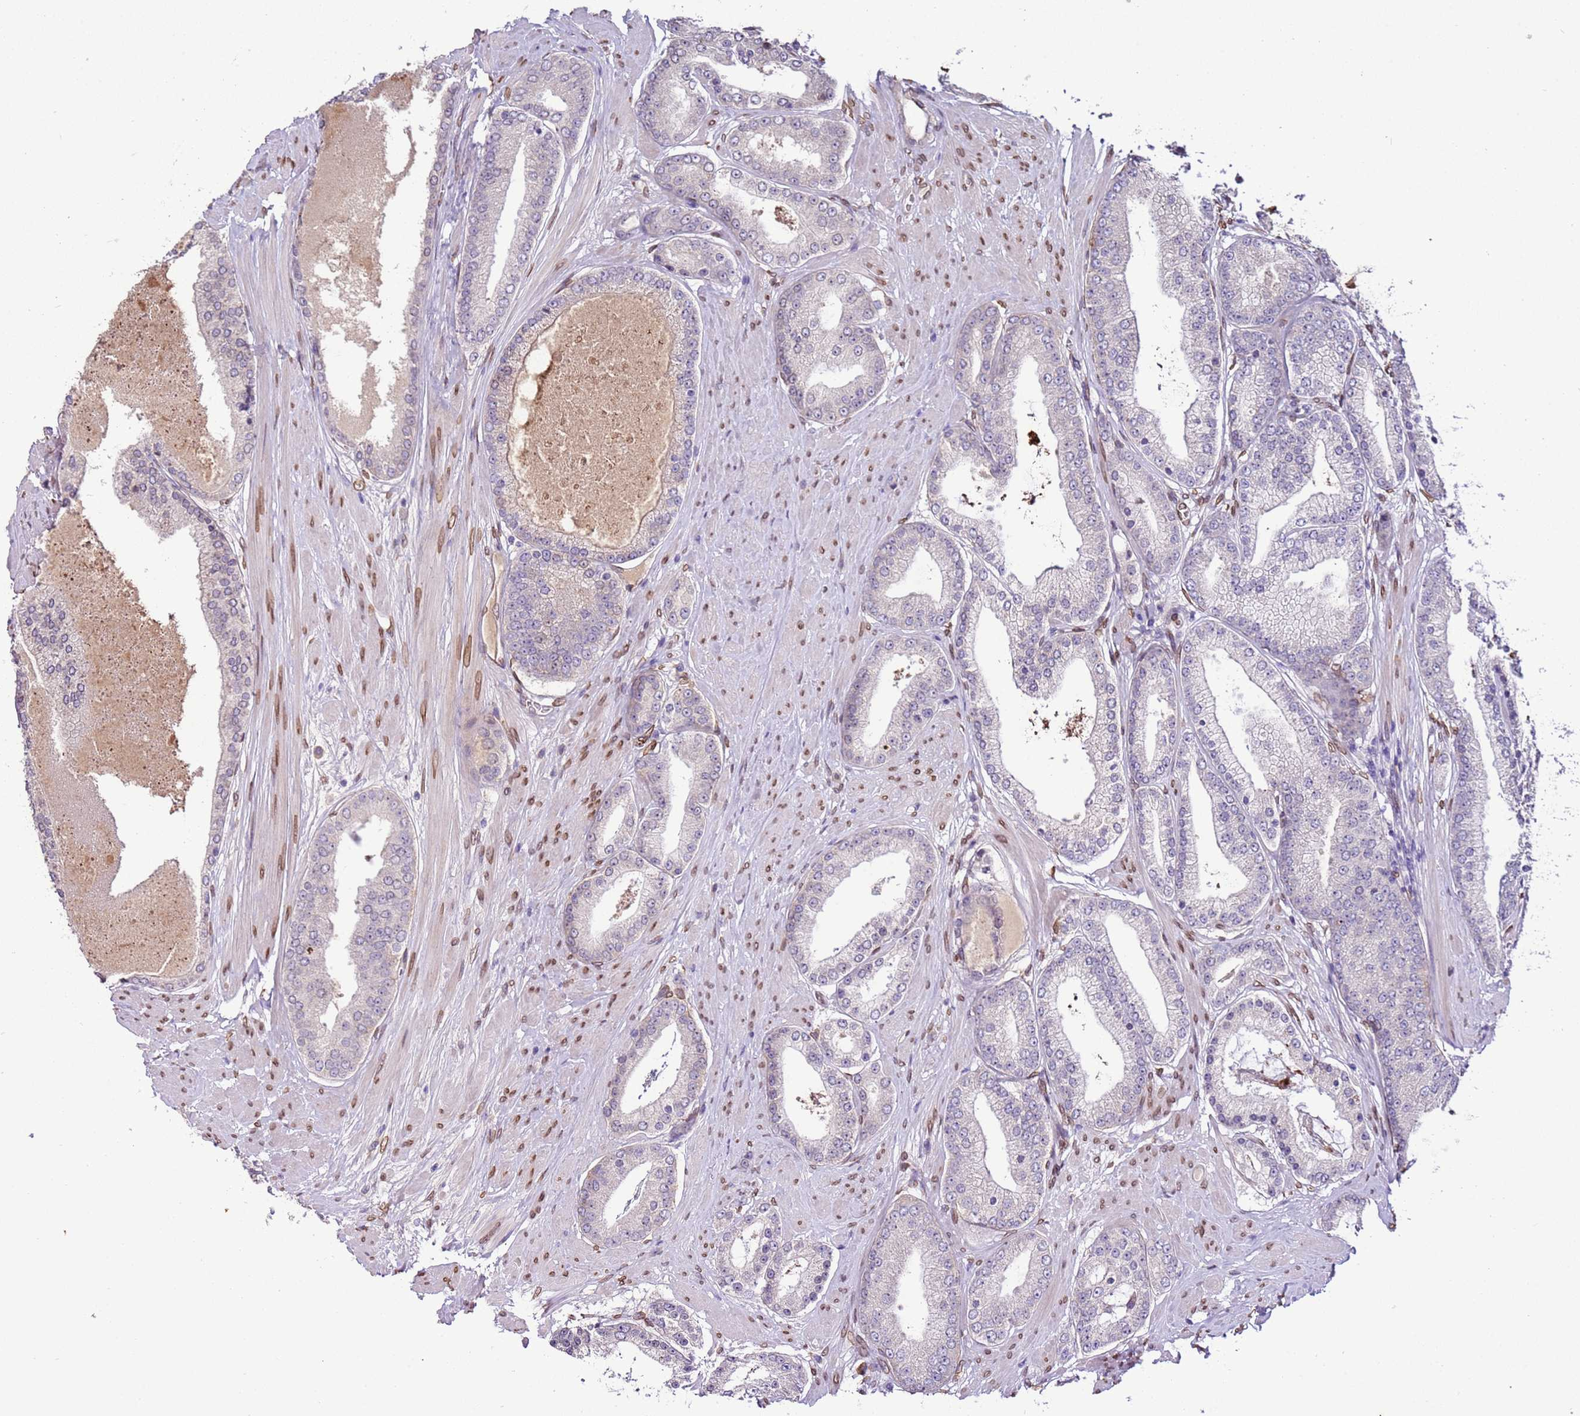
{"staining": {"intensity": "negative", "quantity": "none", "location": "none"}, "tissue": "prostate cancer", "cell_type": "Tumor cells", "image_type": "cancer", "snomed": [{"axis": "morphology", "description": "Adenocarcinoma, High grade"}, {"axis": "topography", "description": "Prostate"}], "caption": "This is a histopathology image of immunohistochemistry (IHC) staining of prostate high-grade adenocarcinoma, which shows no staining in tumor cells.", "gene": "TMEM47", "patient": {"sex": "male", "age": 59}}